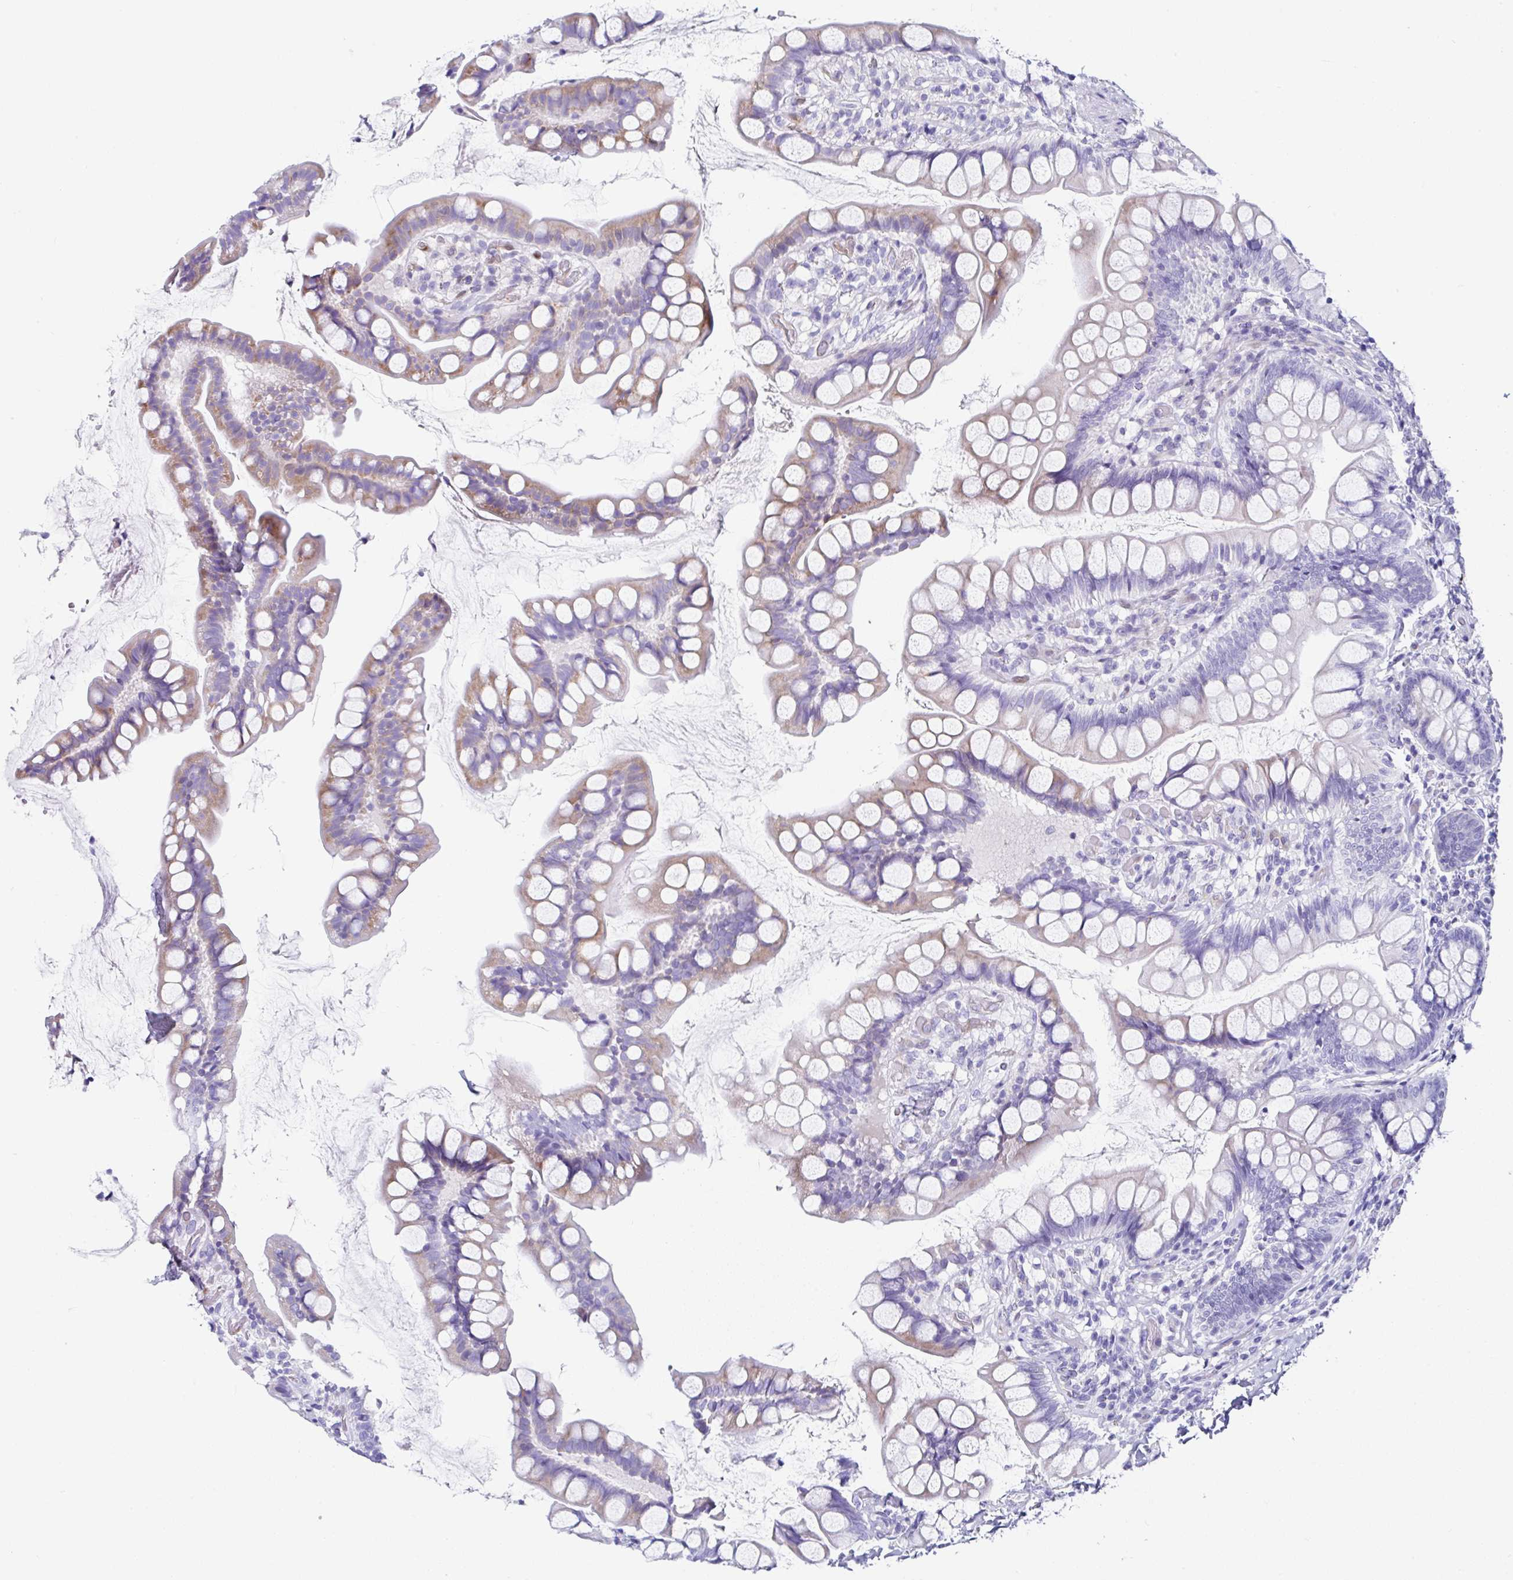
{"staining": {"intensity": "moderate", "quantity": "25%-75%", "location": "cytoplasmic/membranous"}, "tissue": "small intestine", "cell_type": "Glandular cells", "image_type": "normal", "snomed": [{"axis": "morphology", "description": "Normal tissue, NOS"}, {"axis": "topography", "description": "Small intestine"}], "caption": "This photomicrograph reveals unremarkable small intestine stained with immunohistochemistry (IHC) to label a protein in brown. The cytoplasmic/membranous of glandular cells show moderate positivity for the protein. Nuclei are counter-stained blue.", "gene": "UGT3A1", "patient": {"sex": "male", "age": 70}}